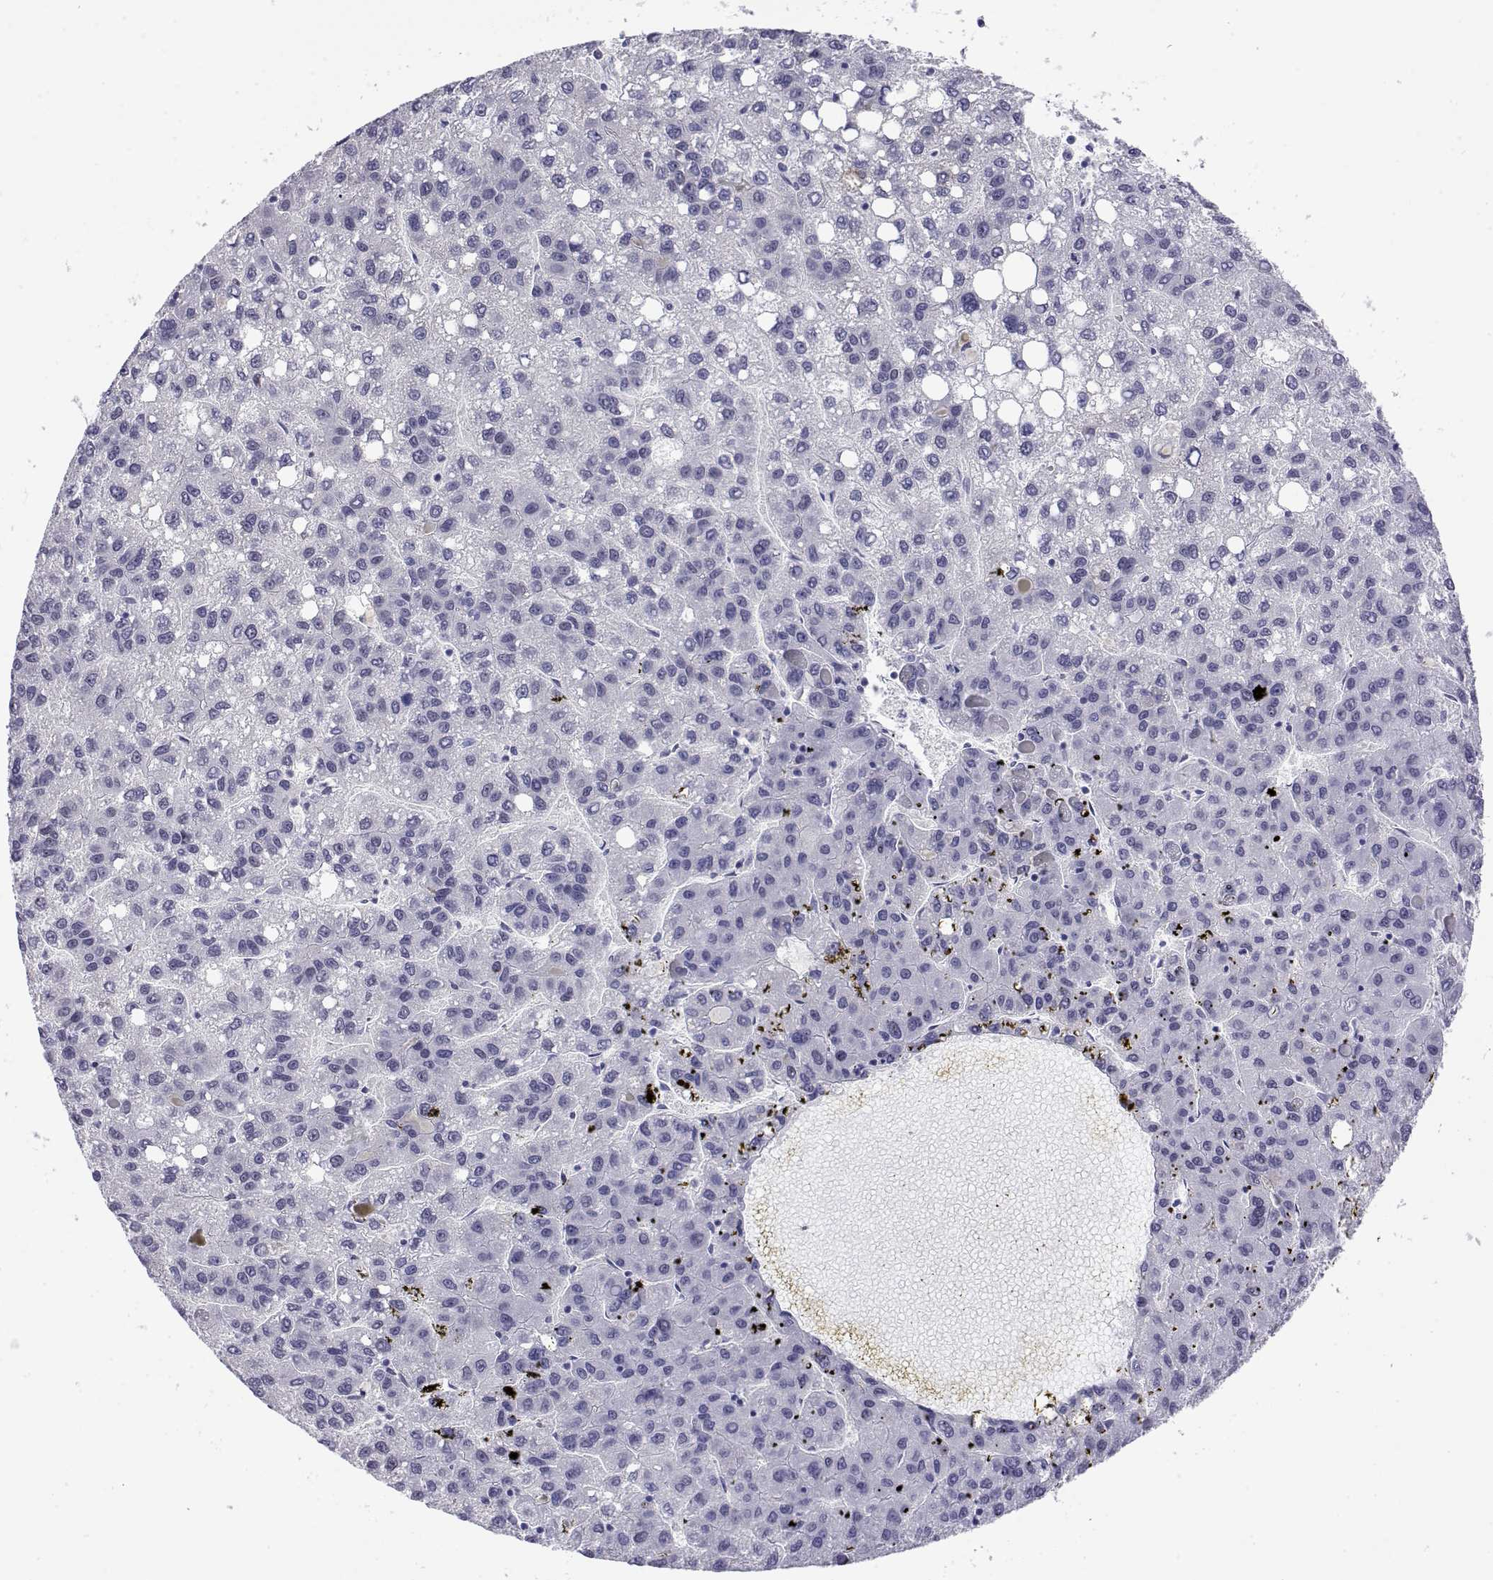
{"staining": {"intensity": "negative", "quantity": "none", "location": "none"}, "tissue": "liver cancer", "cell_type": "Tumor cells", "image_type": "cancer", "snomed": [{"axis": "morphology", "description": "Carcinoma, Hepatocellular, NOS"}, {"axis": "topography", "description": "Liver"}], "caption": "The photomicrograph shows no significant positivity in tumor cells of hepatocellular carcinoma (liver).", "gene": "POLDIP3", "patient": {"sex": "female", "age": 82}}